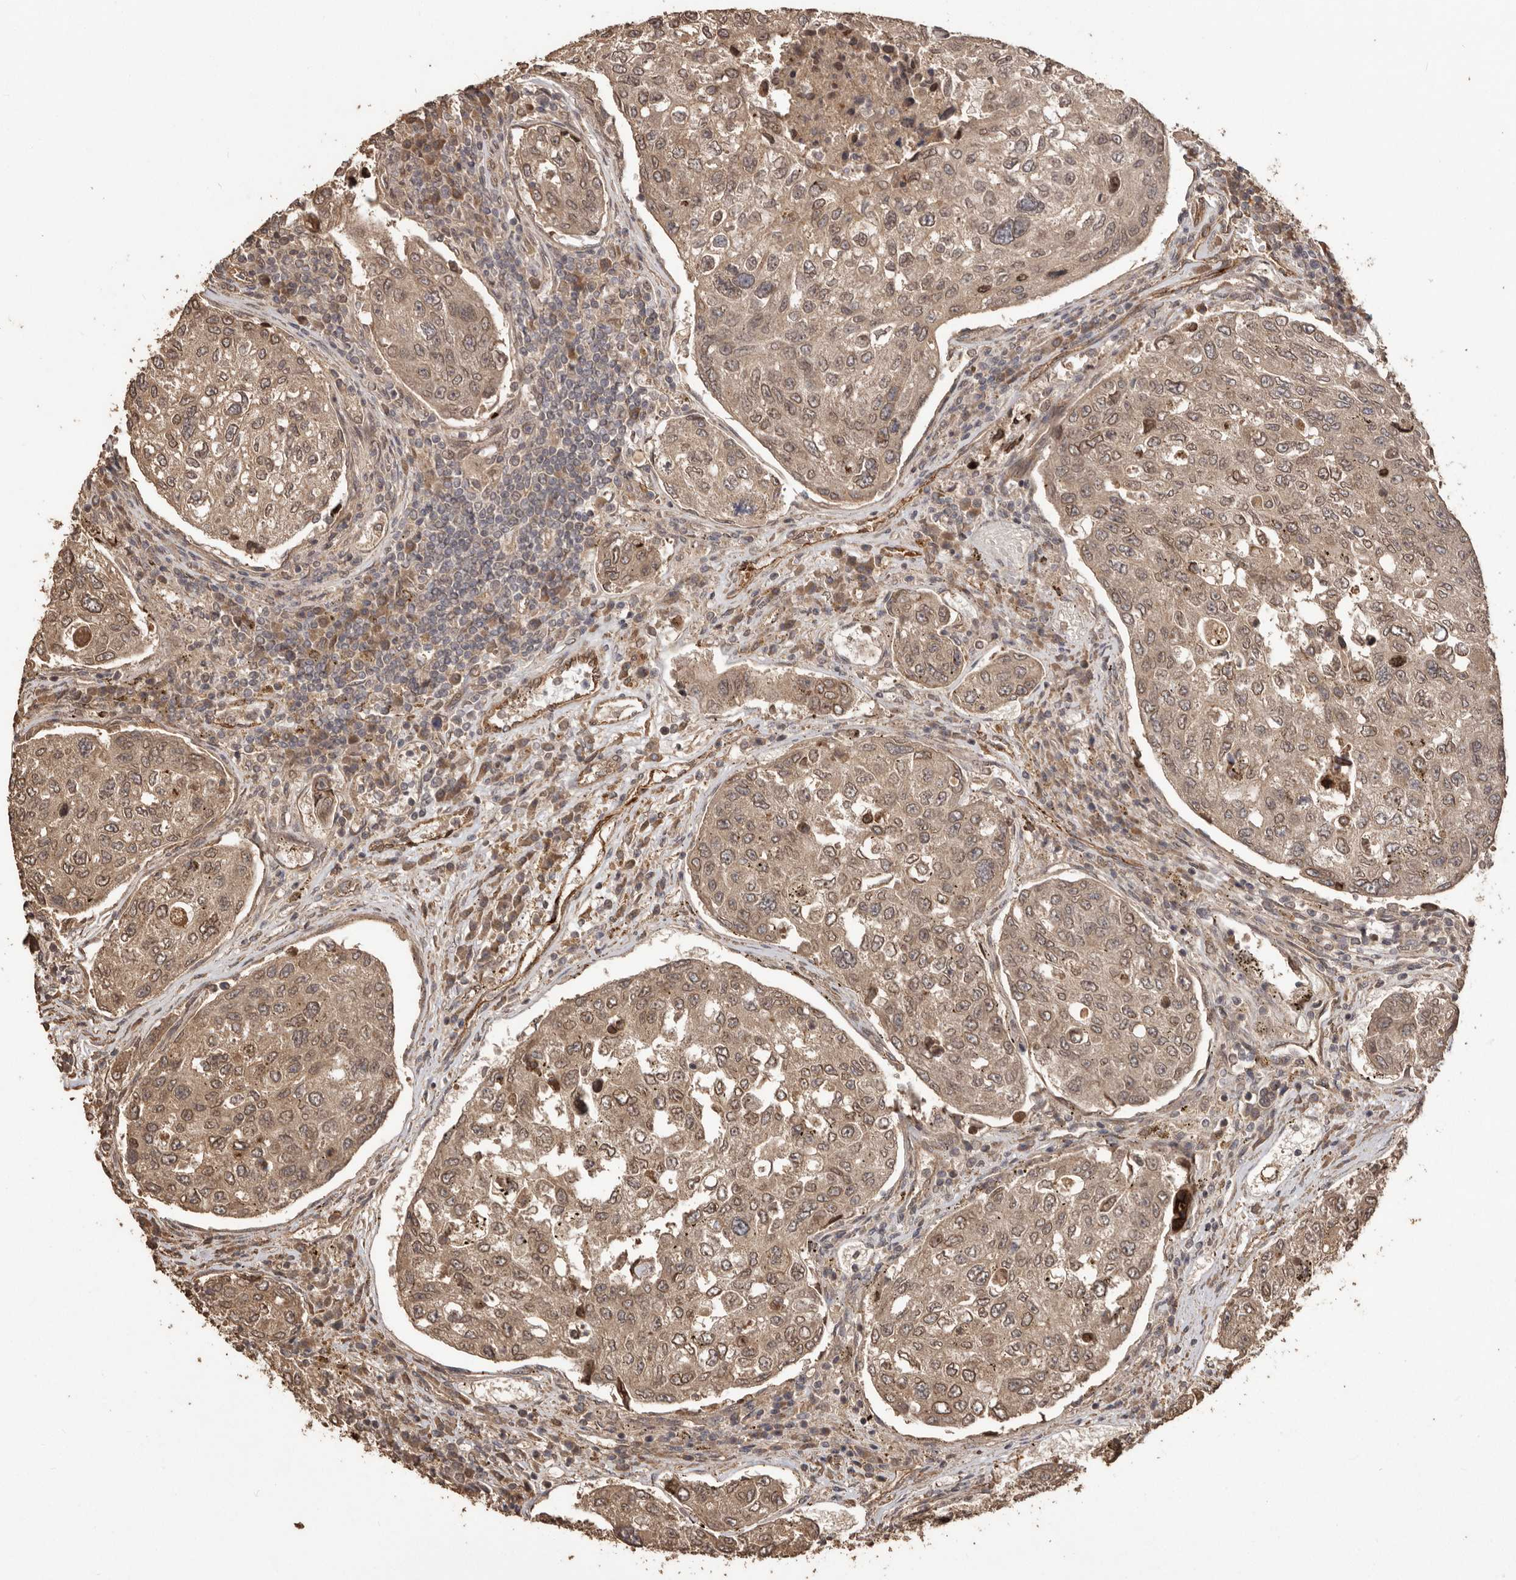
{"staining": {"intensity": "moderate", "quantity": ">75%", "location": "cytoplasmic/membranous,nuclear"}, "tissue": "urothelial cancer", "cell_type": "Tumor cells", "image_type": "cancer", "snomed": [{"axis": "morphology", "description": "Urothelial carcinoma, High grade"}, {"axis": "topography", "description": "Lymph node"}, {"axis": "topography", "description": "Urinary bladder"}], "caption": "The immunohistochemical stain shows moderate cytoplasmic/membranous and nuclear positivity in tumor cells of urothelial cancer tissue. (DAB = brown stain, brightfield microscopy at high magnification).", "gene": "NUP43", "patient": {"sex": "male", "age": 51}}